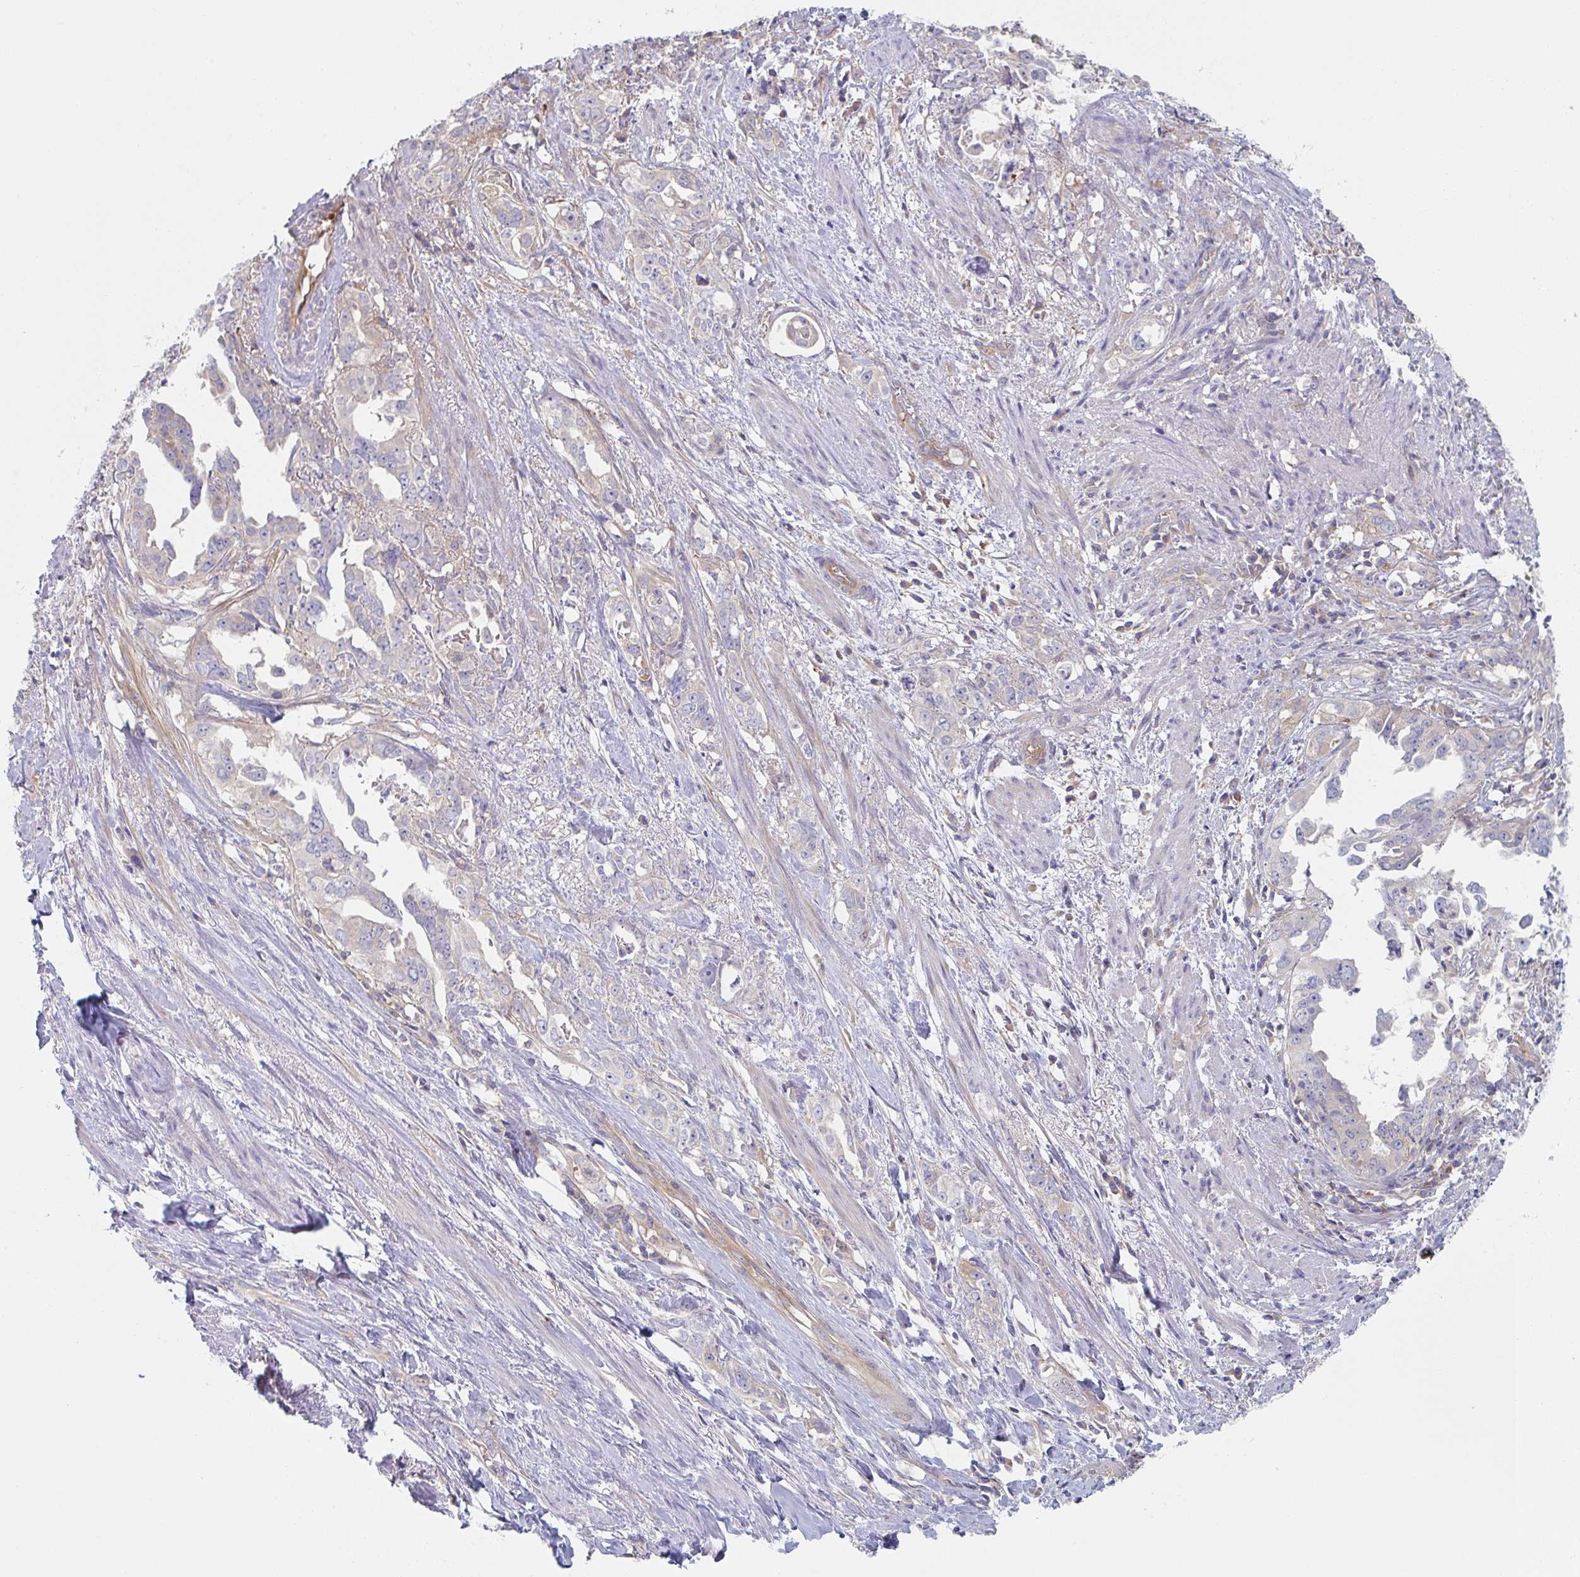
{"staining": {"intensity": "negative", "quantity": "none", "location": "none"}, "tissue": "endometrial cancer", "cell_type": "Tumor cells", "image_type": "cancer", "snomed": [{"axis": "morphology", "description": "Adenocarcinoma, NOS"}, {"axis": "topography", "description": "Endometrium"}], "caption": "An IHC micrograph of endometrial cancer (adenocarcinoma) is shown. There is no staining in tumor cells of endometrial cancer (adenocarcinoma).", "gene": "AMPD2", "patient": {"sex": "female", "age": 65}}